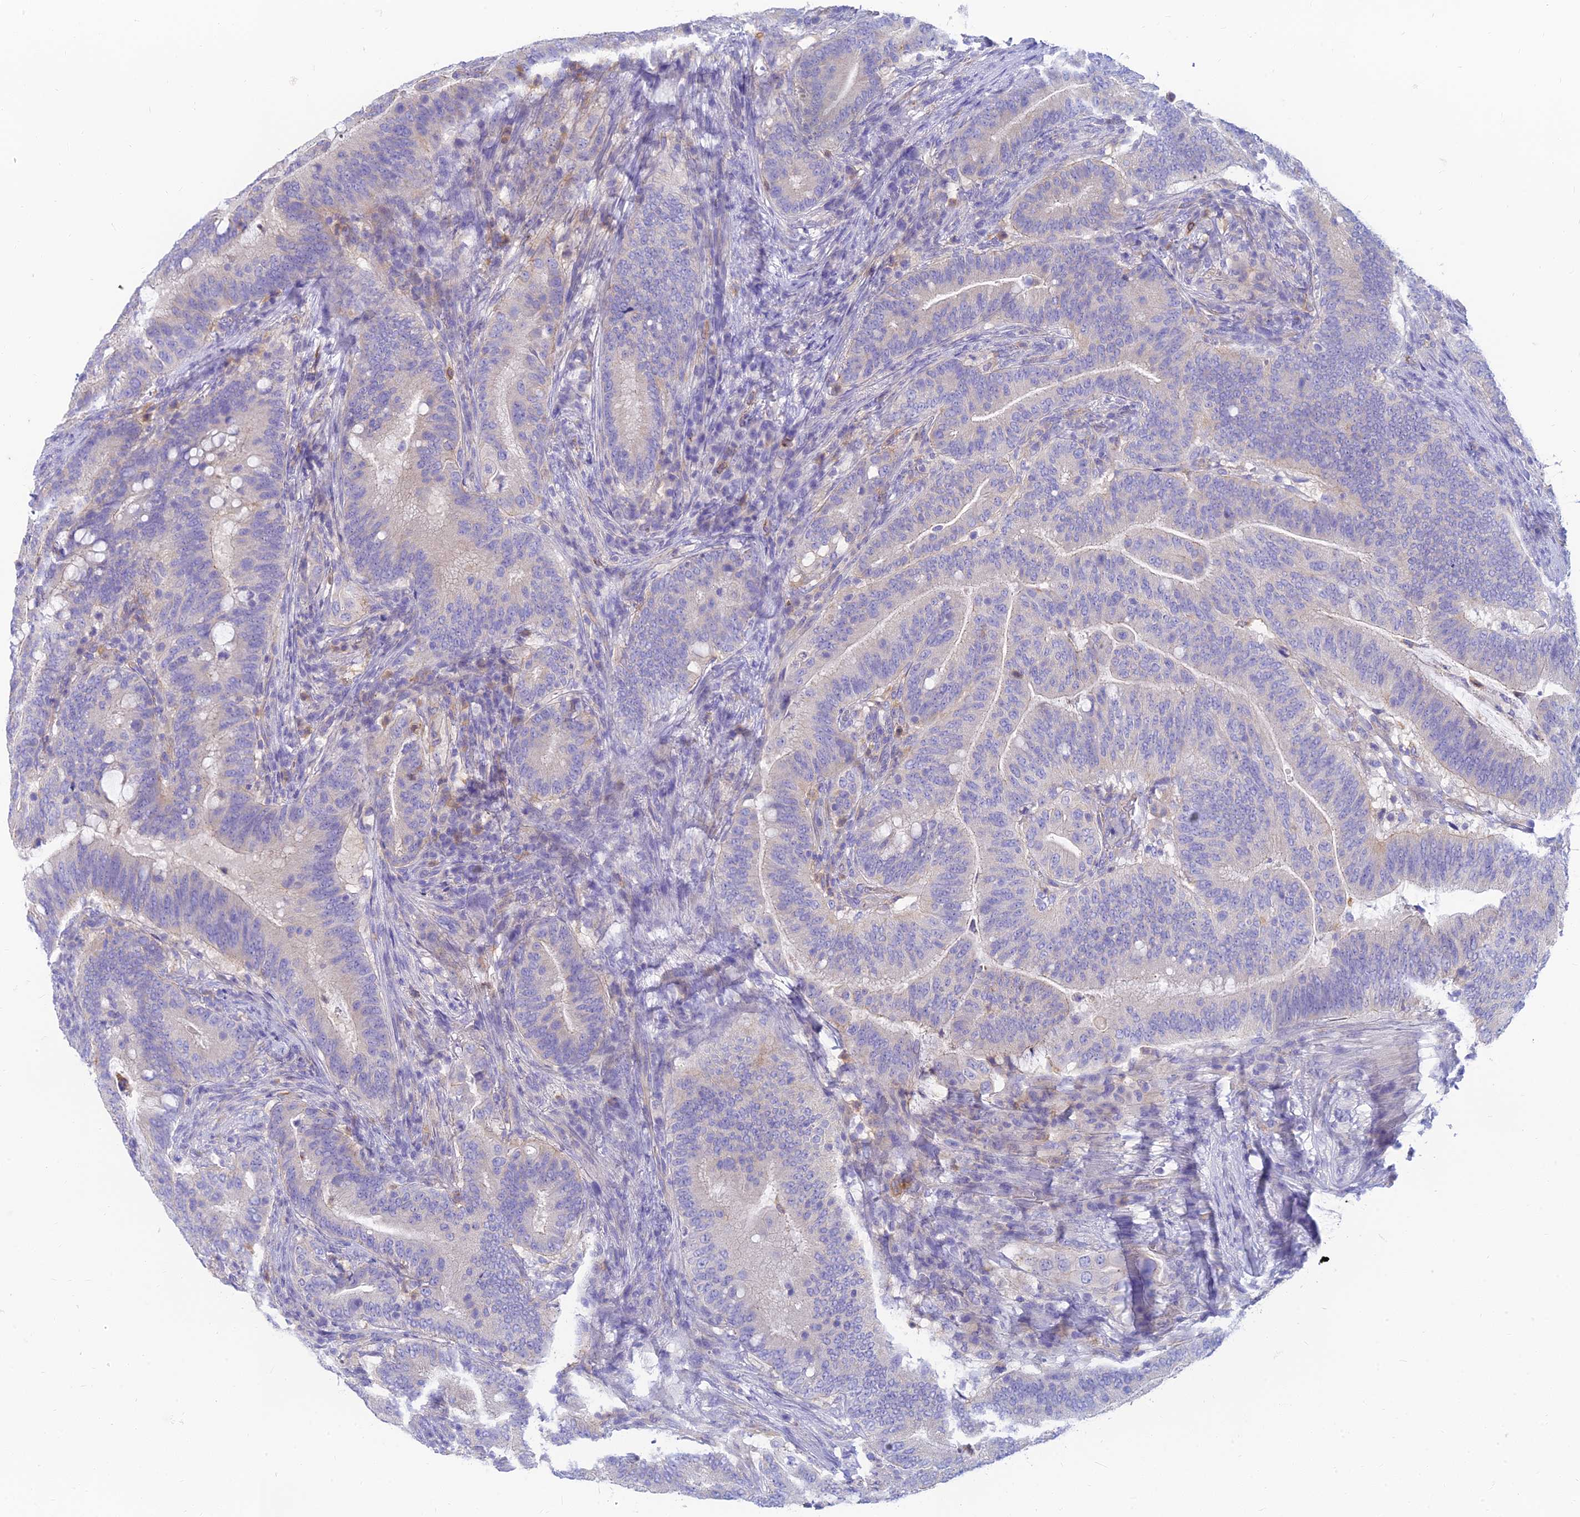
{"staining": {"intensity": "weak", "quantity": "<25%", "location": "cytoplasmic/membranous"}, "tissue": "colorectal cancer", "cell_type": "Tumor cells", "image_type": "cancer", "snomed": [{"axis": "morphology", "description": "Adenocarcinoma, NOS"}, {"axis": "topography", "description": "Colon"}], "caption": "The immunohistochemistry micrograph has no significant staining in tumor cells of adenocarcinoma (colorectal) tissue.", "gene": "STRN4", "patient": {"sex": "female", "age": 66}}